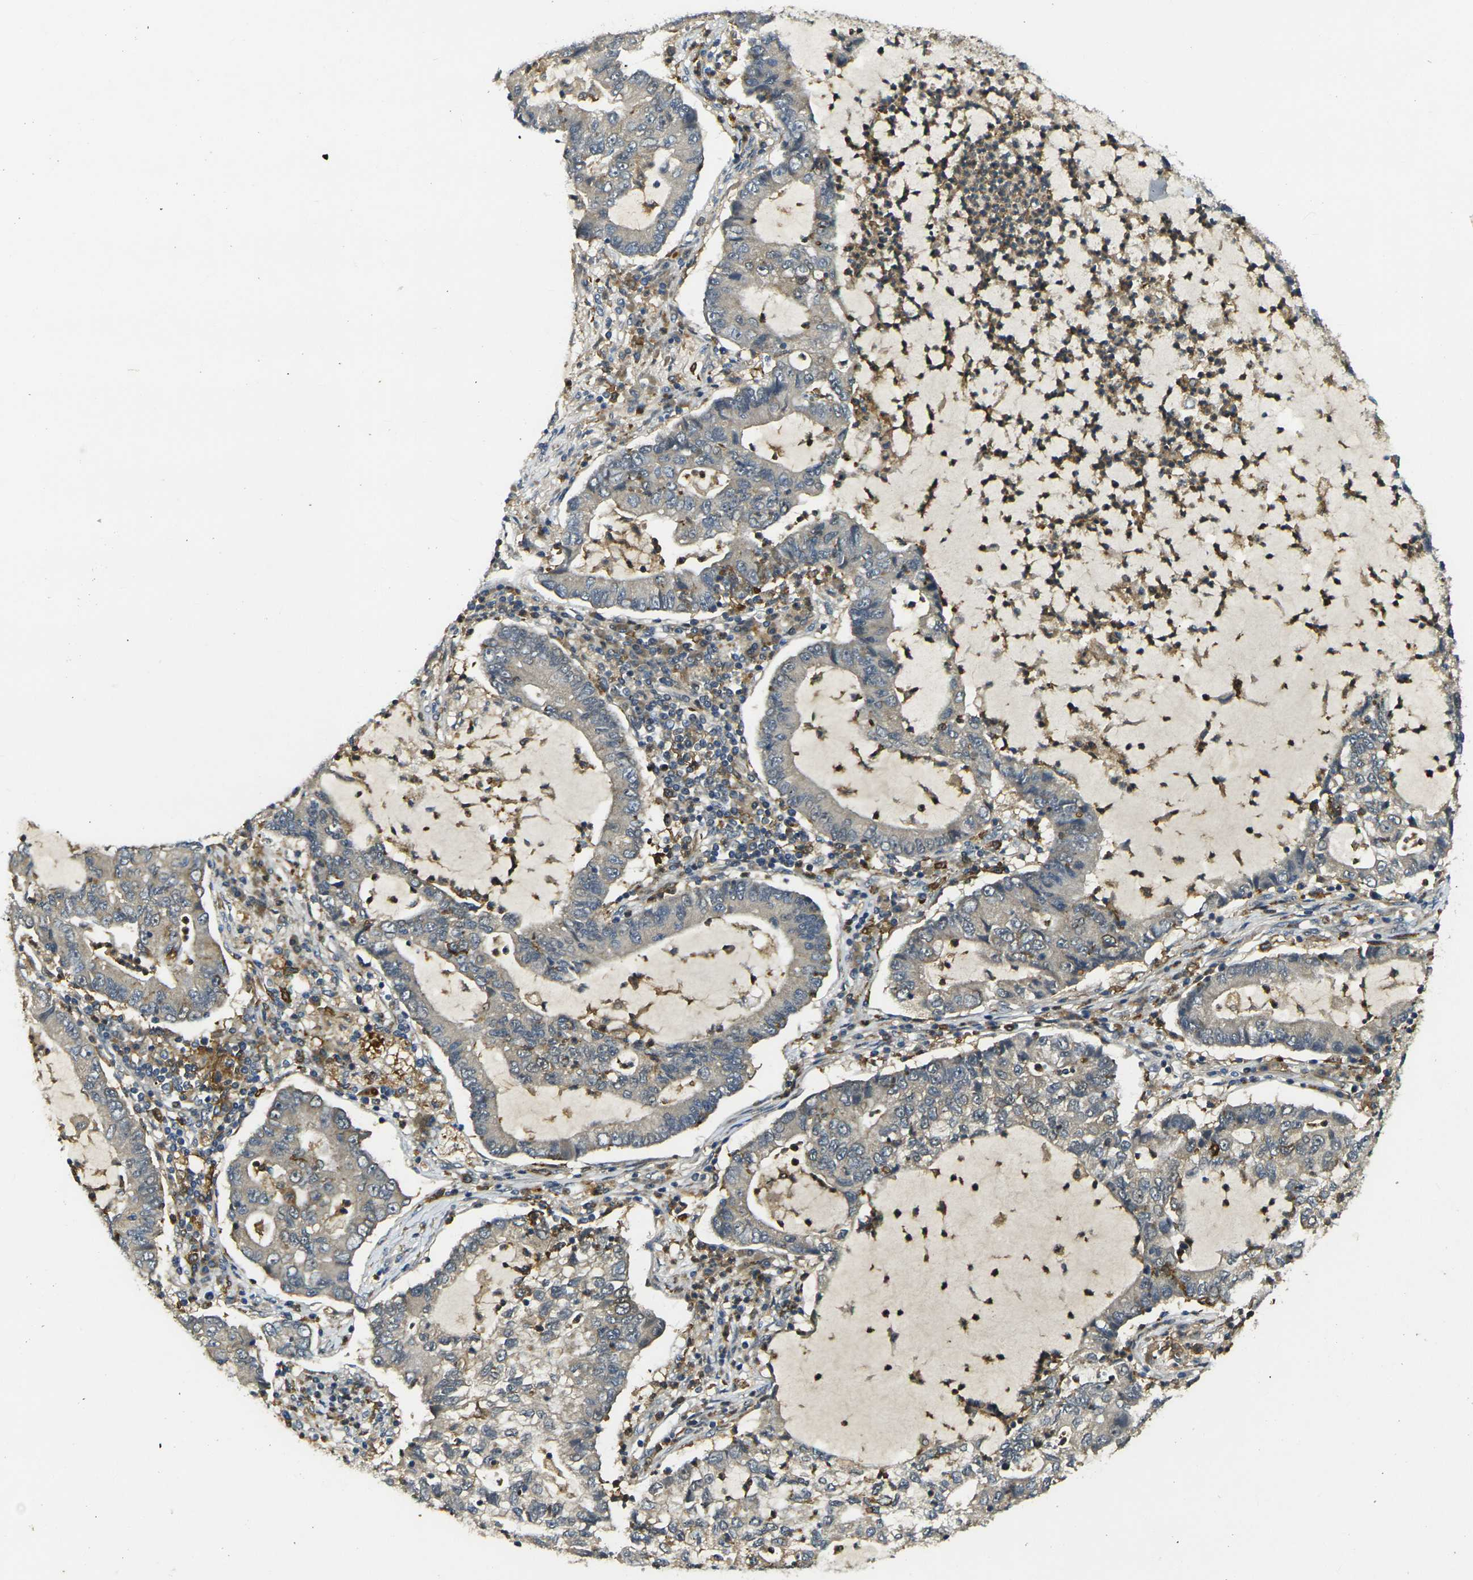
{"staining": {"intensity": "weak", "quantity": ">75%", "location": "cytoplasmic/membranous"}, "tissue": "lung cancer", "cell_type": "Tumor cells", "image_type": "cancer", "snomed": [{"axis": "morphology", "description": "Adenocarcinoma, NOS"}, {"axis": "topography", "description": "Lung"}], "caption": "Protein expression analysis of human lung adenocarcinoma reveals weak cytoplasmic/membranous staining in about >75% of tumor cells.", "gene": "PIGL", "patient": {"sex": "female", "age": 51}}